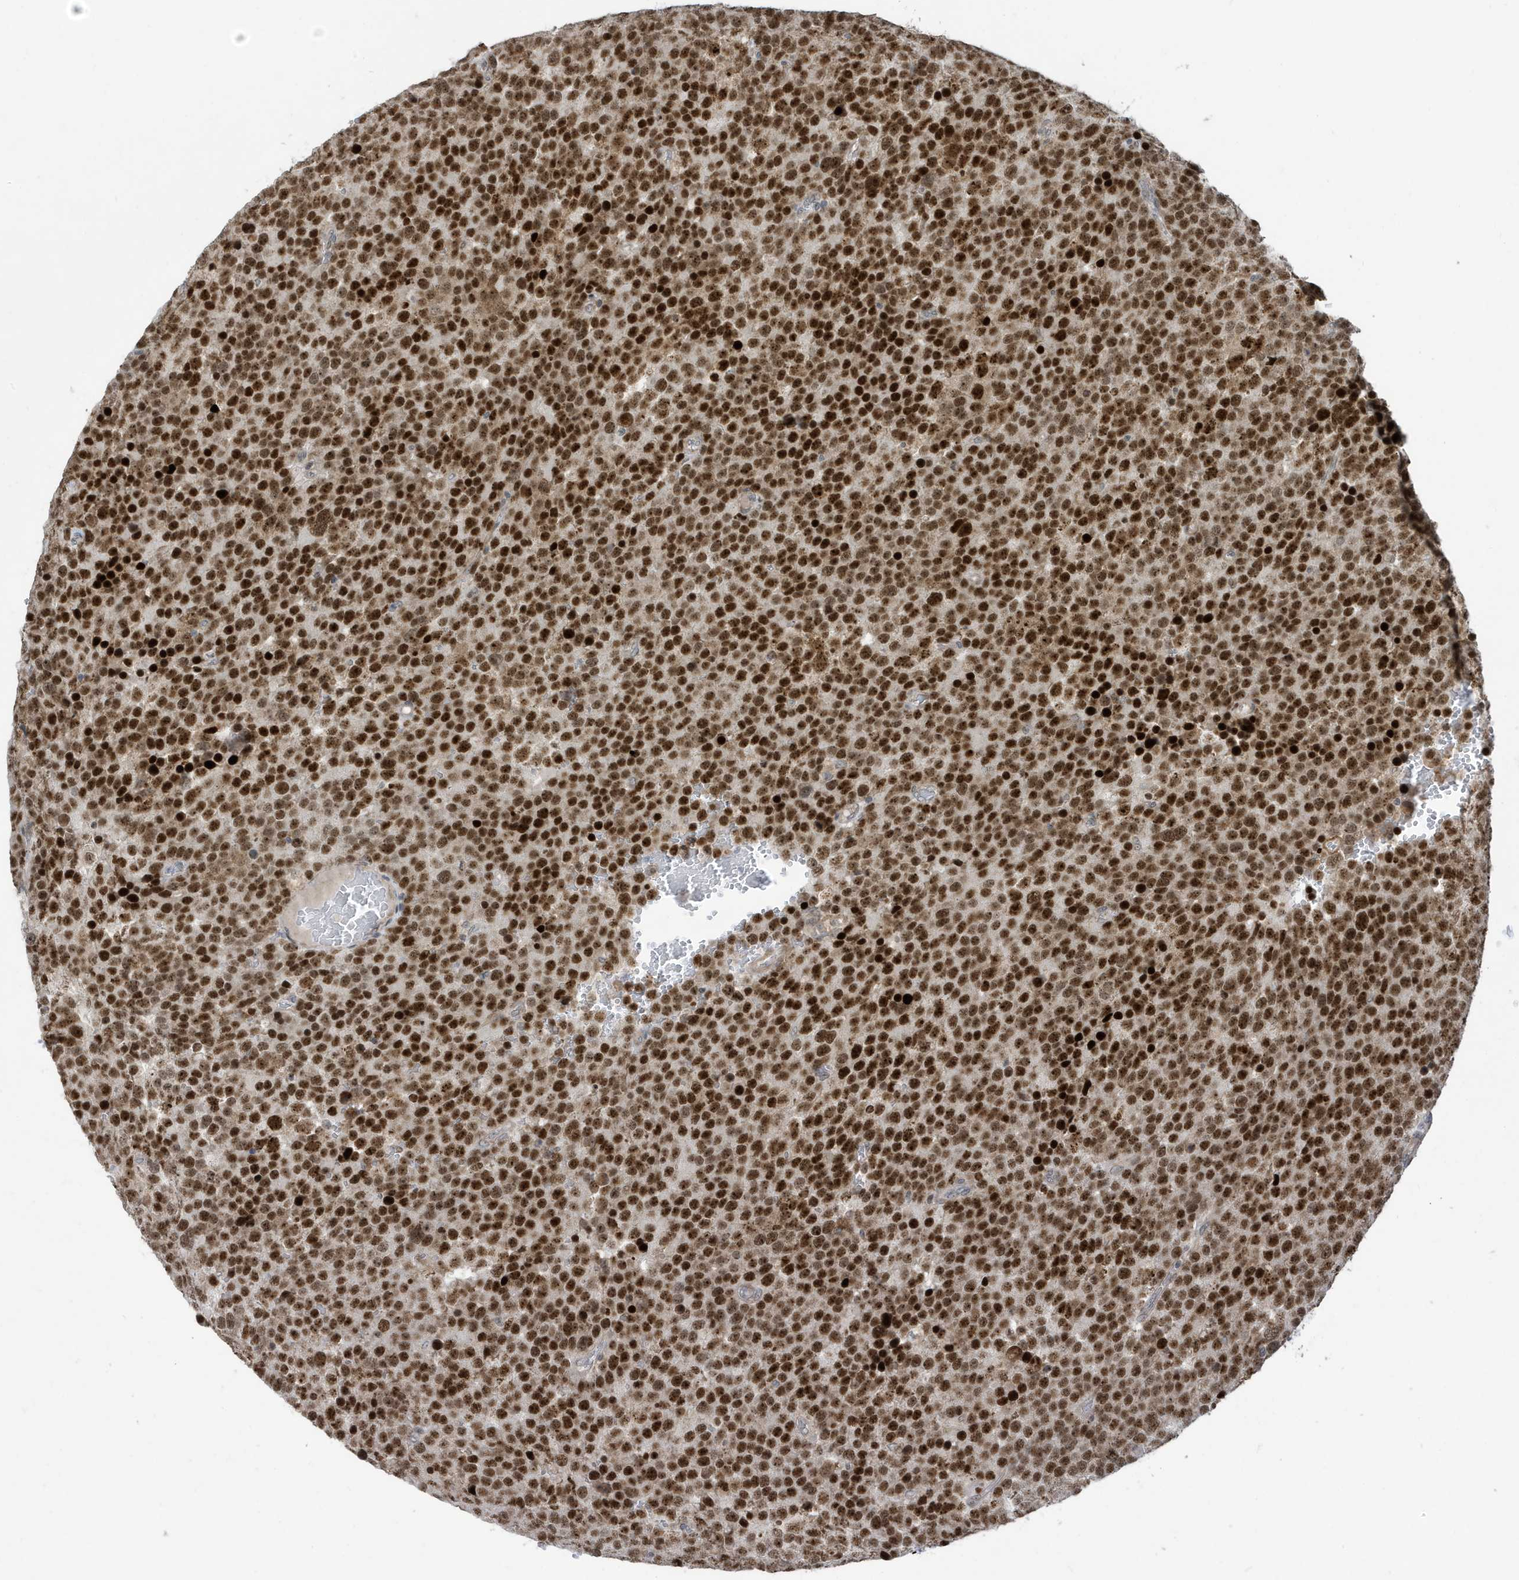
{"staining": {"intensity": "strong", "quantity": ">75%", "location": "nuclear"}, "tissue": "testis cancer", "cell_type": "Tumor cells", "image_type": "cancer", "snomed": [{"axis": "morphology", "description": "Seminoma, NOS"}, {"axis": "topography", "description": "Testis"}], "caption": "About >75% of tumor cells in human testis cancer (seminoma) exhibit strong nuclear protein positivity as visualized by brown immunohistochemical staining.", "gene": "FAM9B", "patient": {"sex": "male", "age": 71}}